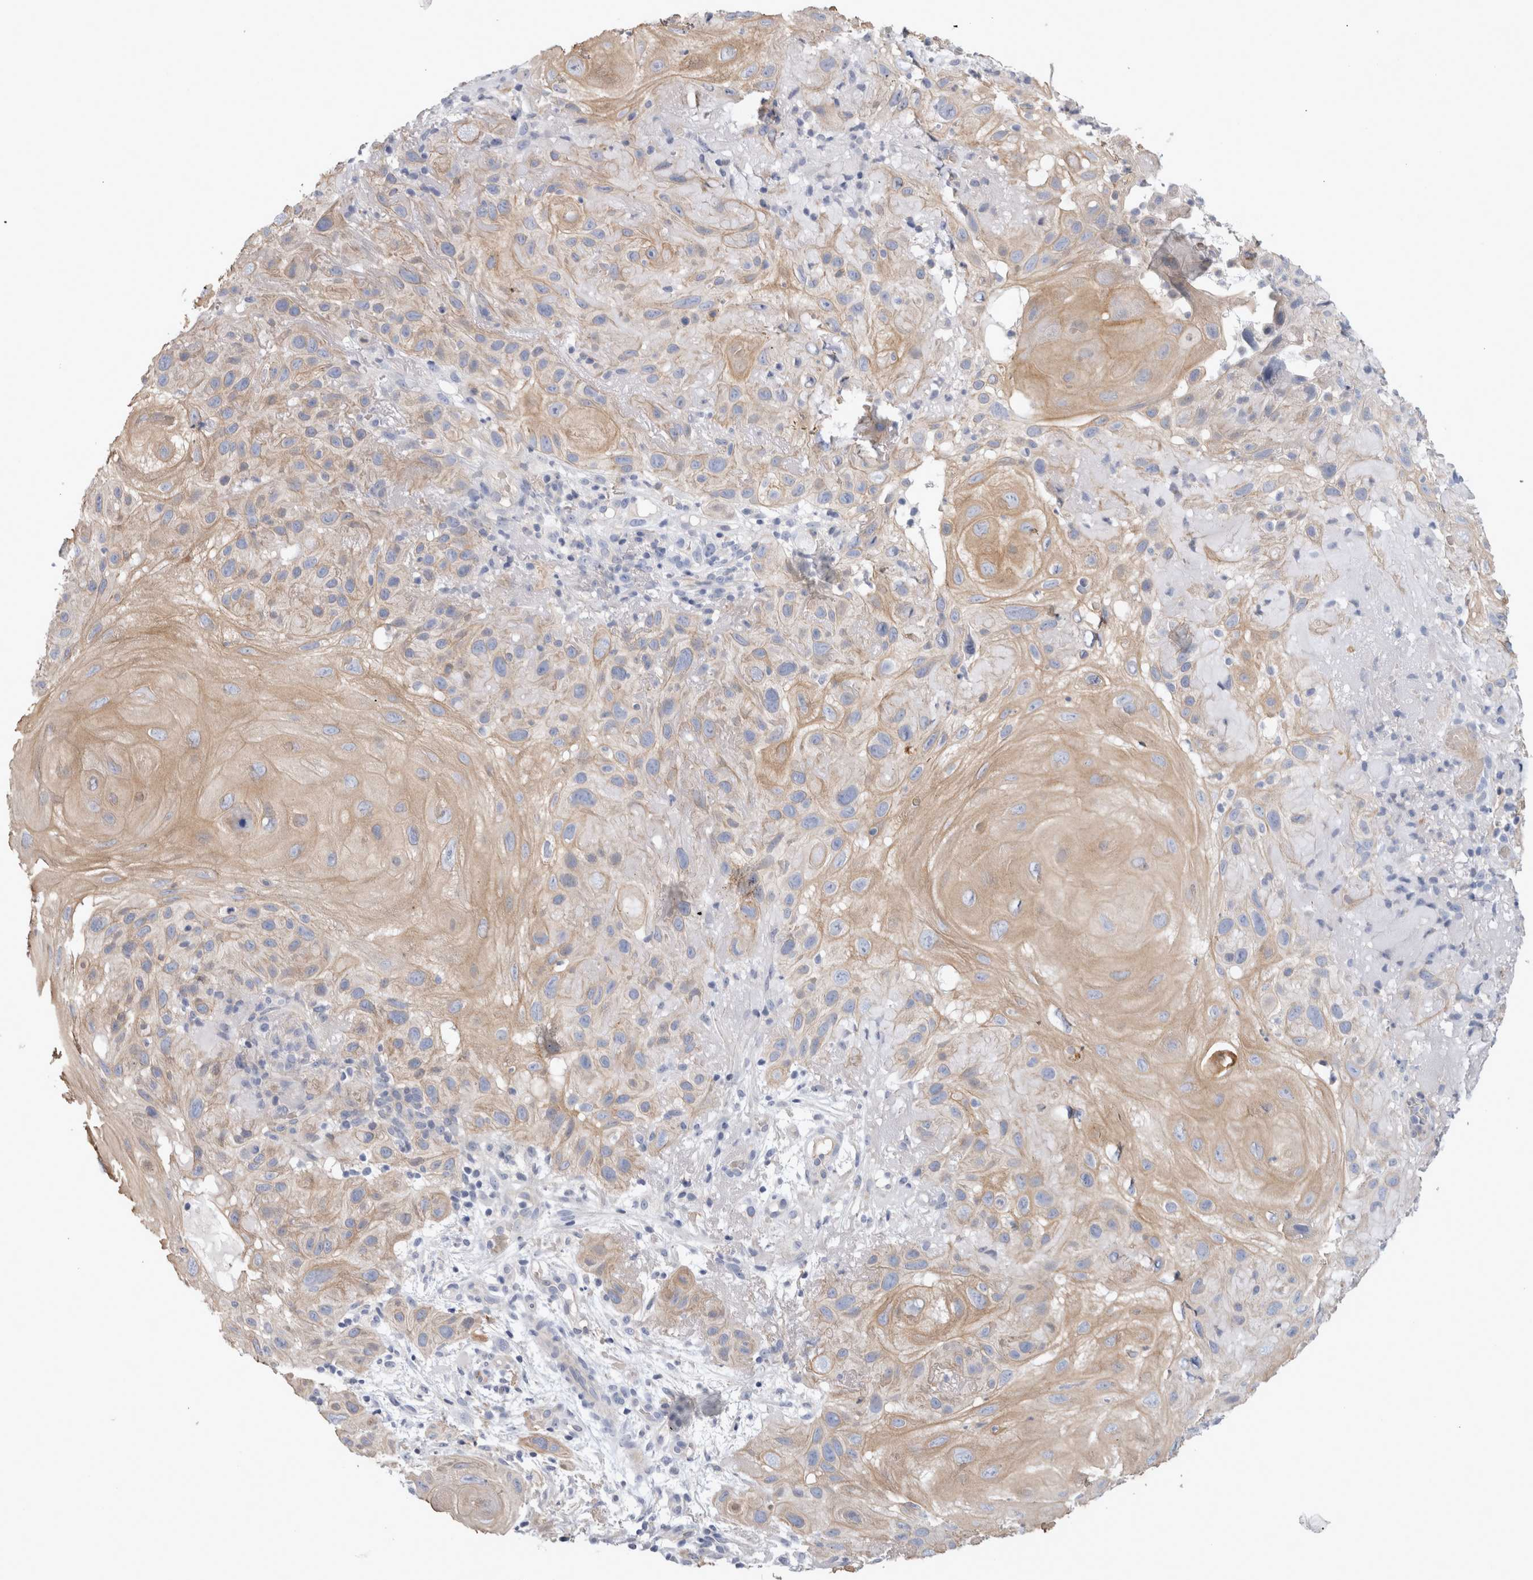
{"staining": {"intensity": "weak", "quantity": ">75%", "location": "cytoplasmic/membranous"}, "tissue": "skin cancer", "cell_type": "Tumor cells", "image_type": "cancer", "snomed": [{"axis": "morphology", "description": "Squamous cell carcinoma, NOS"}, {"axis": "topography", "description": "Skin"}], "caption": "A brown stain shows weak cytoplasmic/membranous staining of a protein in human squamous cell carcinoma (skin) tumor cells. (DAB = brown stain, brightfield microscopy at high magnification).", "gene": "CD55", "patient": {"sex": "female", "age": 96}}